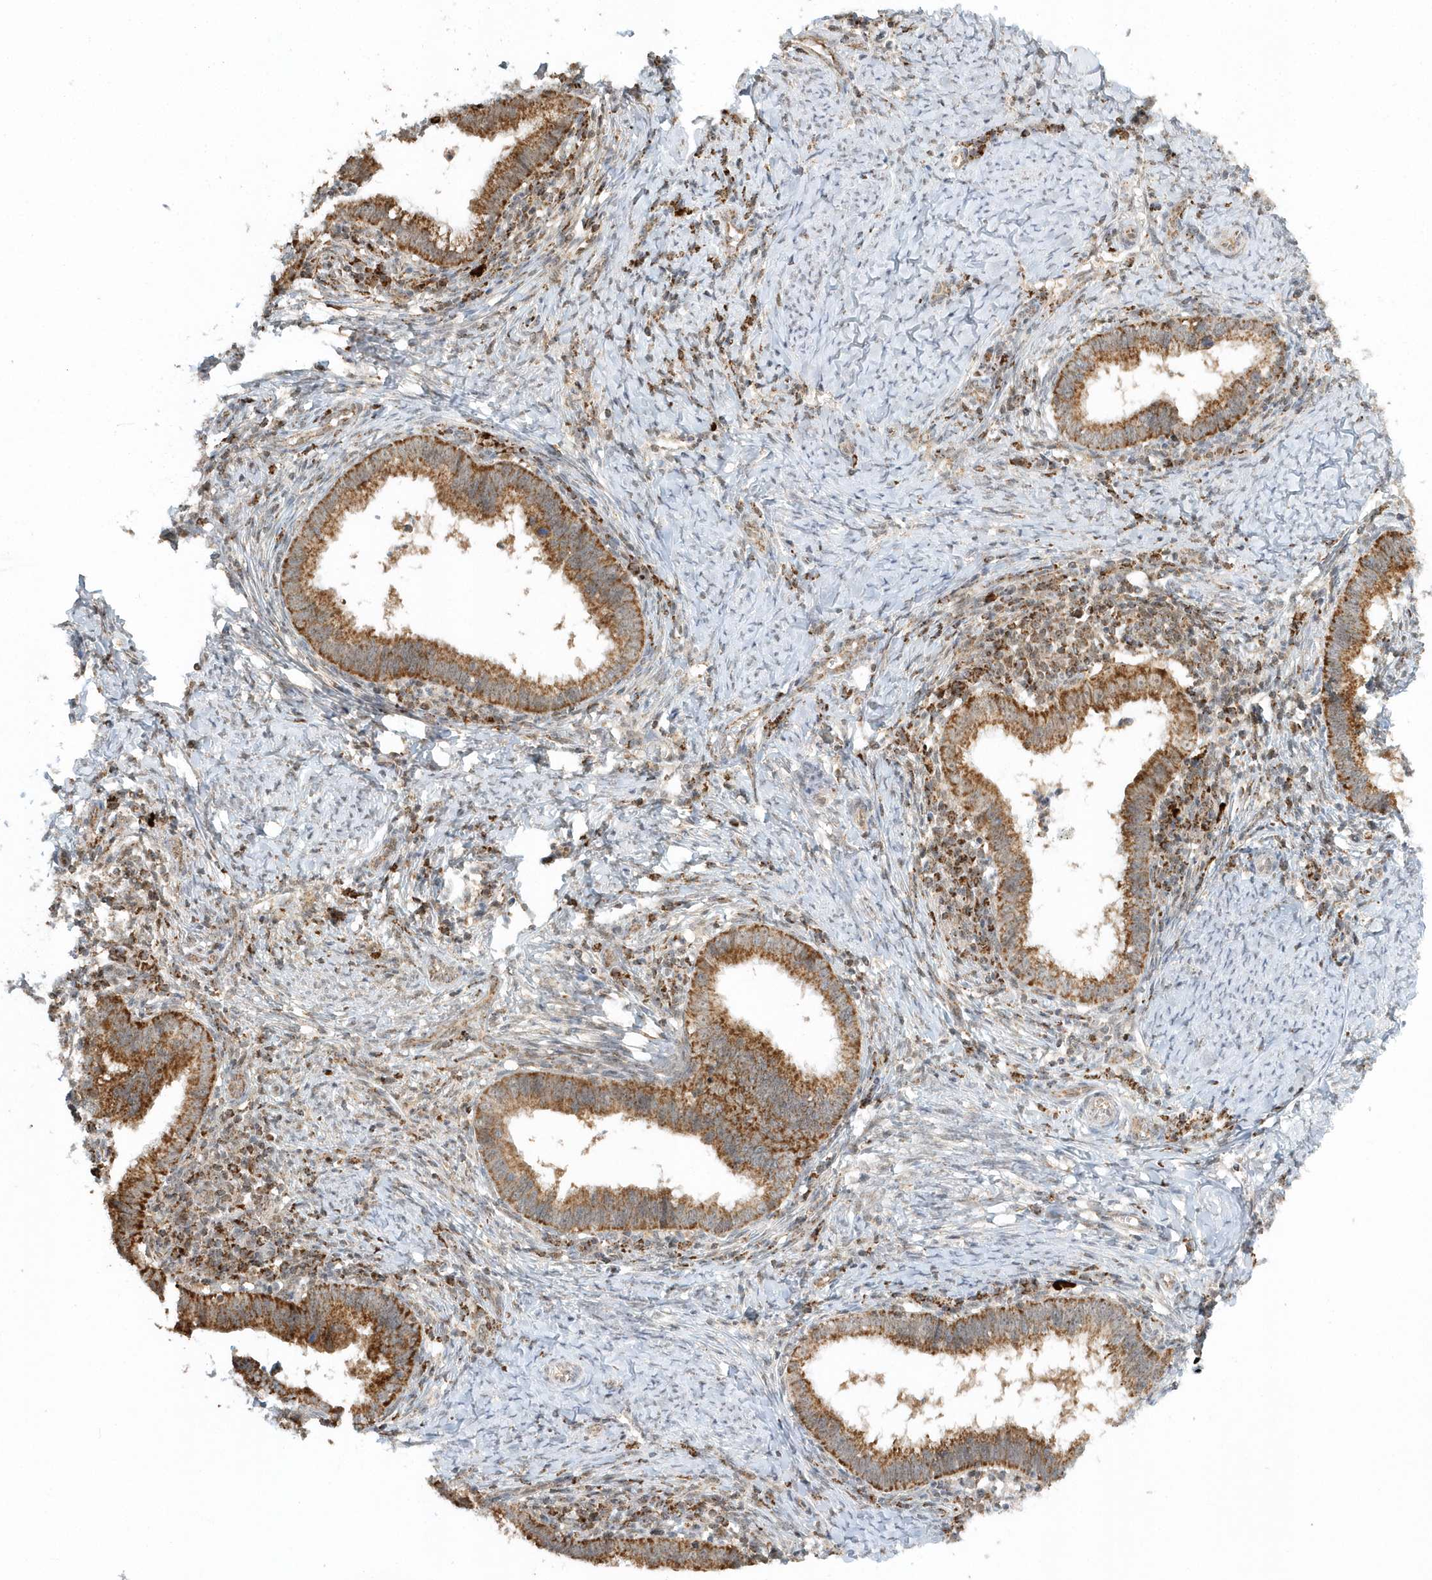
{"staining": {"intensity": "strong", "quantity": ">75%", "location": "cytoplasmic/membranous"}, "tissue": "cervical cancer", "cell_type": "Tumor cells", "image_type": "cancer", "snomed": [{"axis": "morphology", "description": "Adenocarcinoma, NOS"}, {"axis": "topography", "description": "Cervix"}], "caption": "Protein analysis of adenocarcinoma (cervical) tissue displays strong cytoplasmic/membranous expression in approximately >75% of tumor cells.", "gene": "PSMD6", "patient": {"sex": "female", "age": 36}}